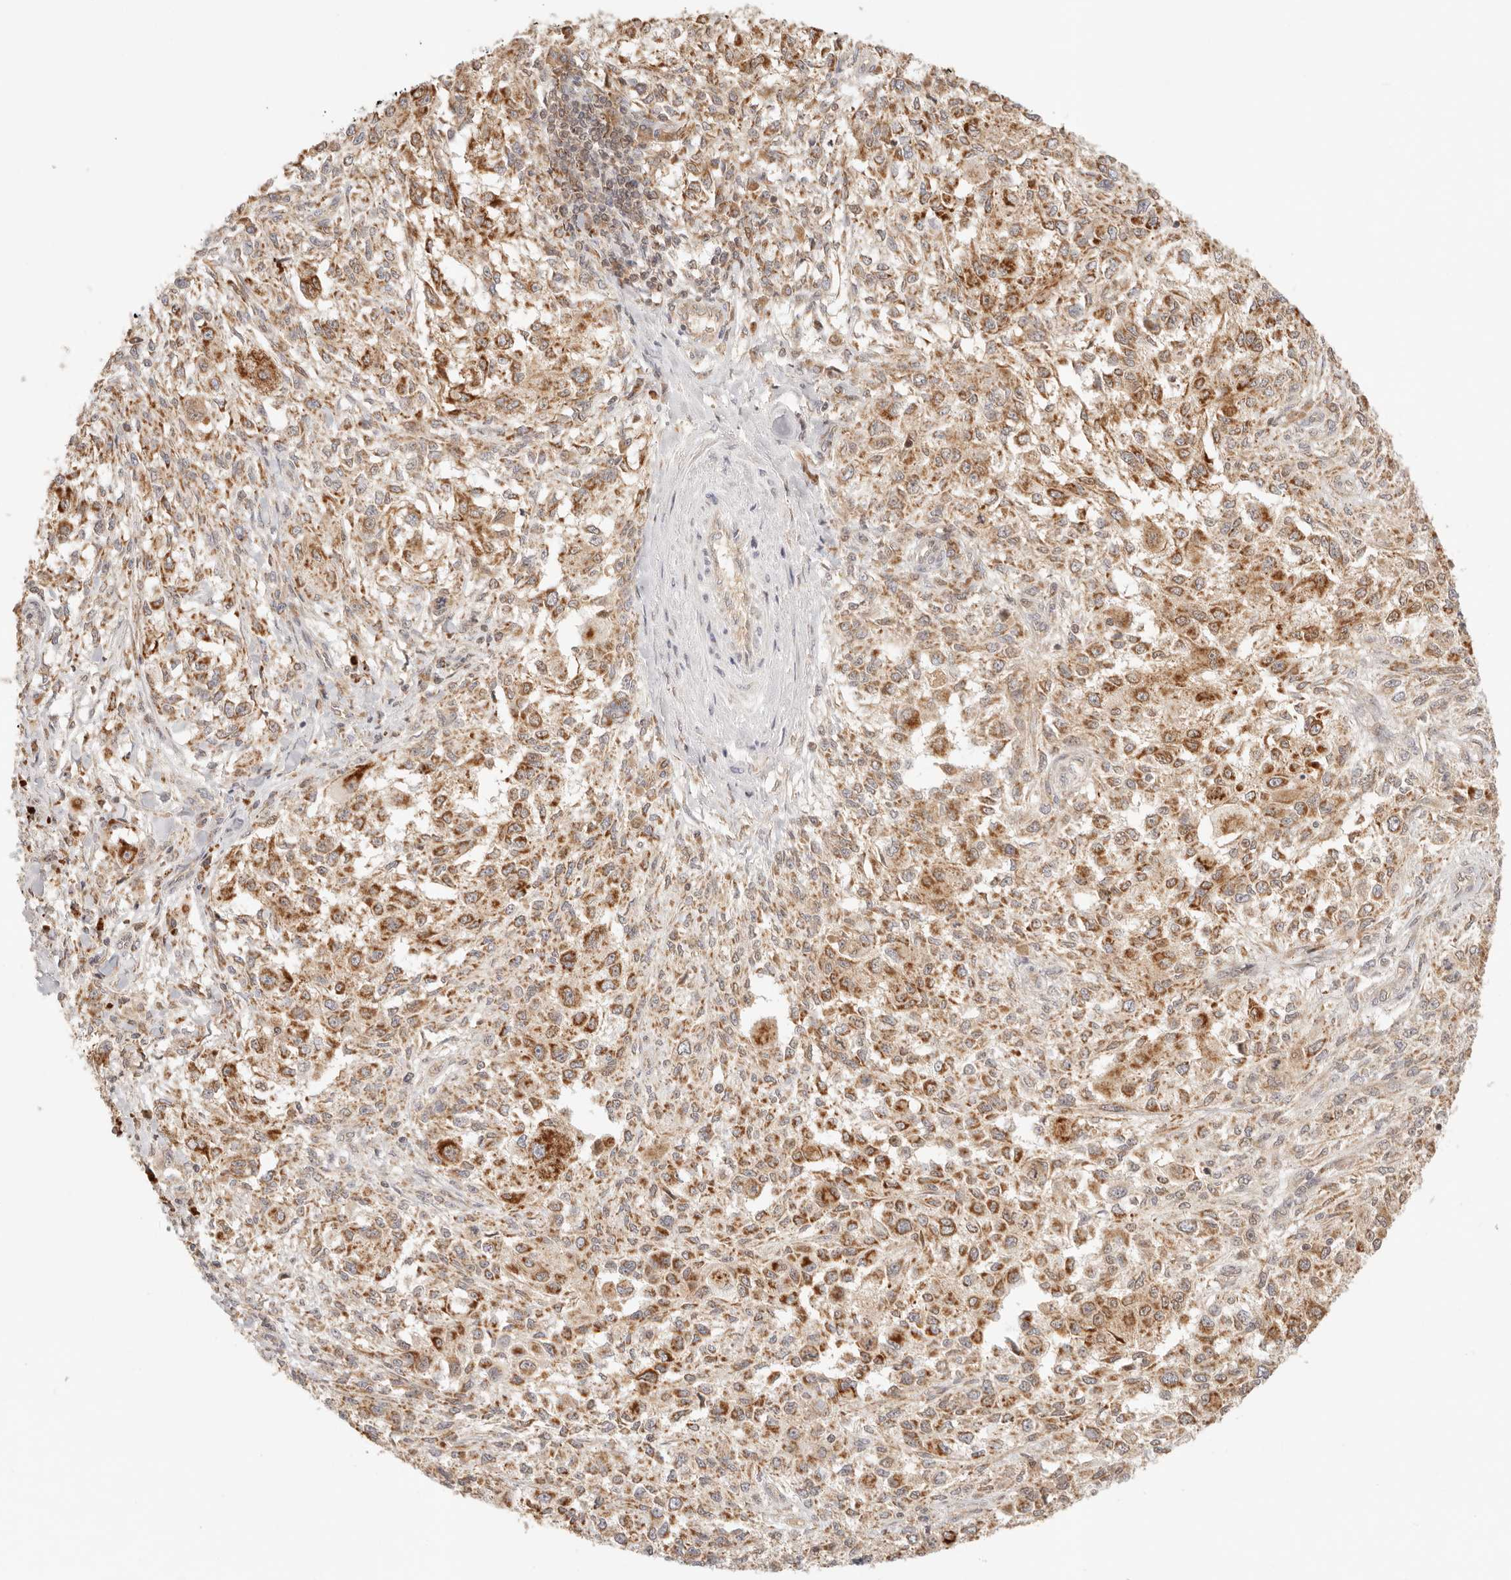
{"staining": {"intensity": "strong", "quantity": ">75%", "location": "cytoplasmic/membranous"}, "tissue": "melanoma", "cell_type": "Tumor cells", "image_type": "cancer", "snomed": [{"axis": "morphology", "description": "Necrosis, NOS"}, {"axis": "morphology", "description": "Malignant melanoma, NOS"}, {"axis": "topography", "description": "Skin"}], "caption": "The image demonstrates a brown stain indicating the presence of a protein in the cytoplasmic/membranous of tumor cells in malignant melanoma.", "gene": "COA6", "patient": {"sex": "female", "age": 87}}